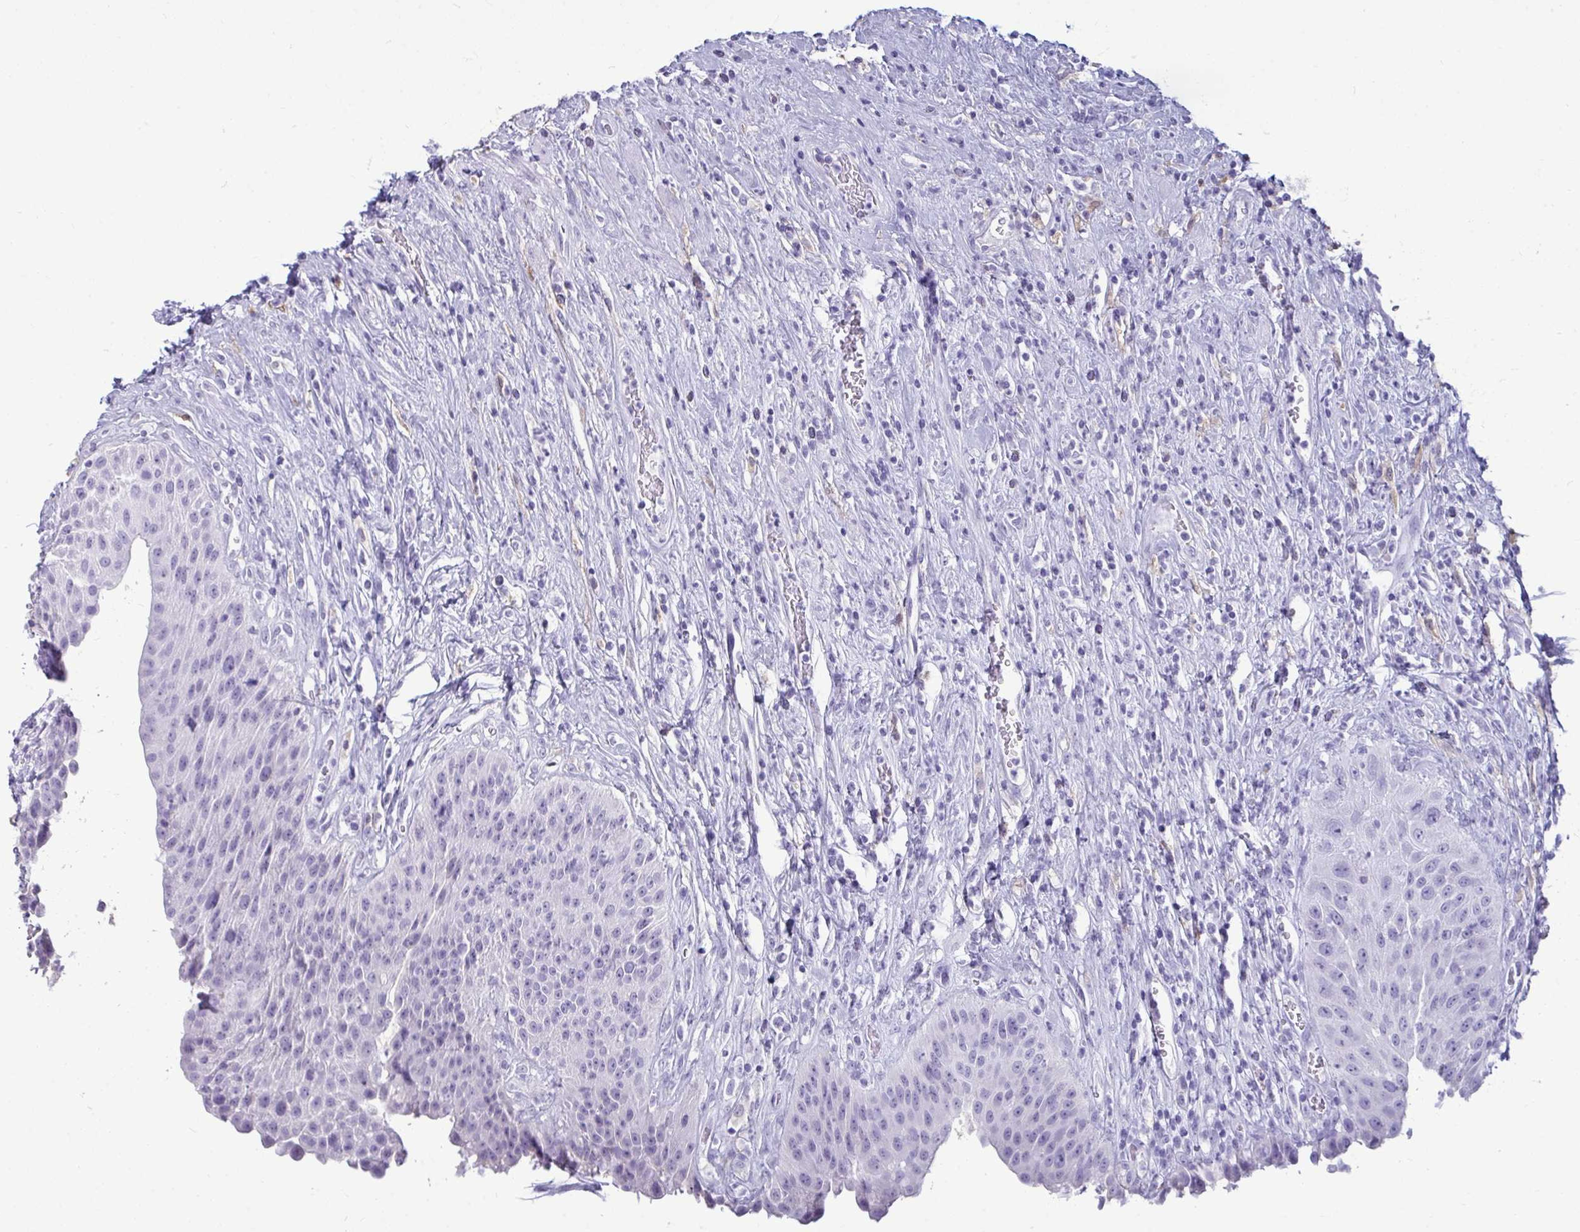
{"staining": {"intensity": "negative", "quantity": "none", "location": "none"}, "tissue": "urinary bladder", "cell_type": "Urothelial cells", "image_type": "normal", "snomed": [{"axis": "morphology", "description": "Normal tissue, NOS"}, {"axis": "topography", "description": "Urinary bladder"}], "caption": "Urinary bladder stained for a protein using IHC displays no staining urothelial cells.", "gene": "ANKRD60", "patient": {"sex": "female", "age": 56}}